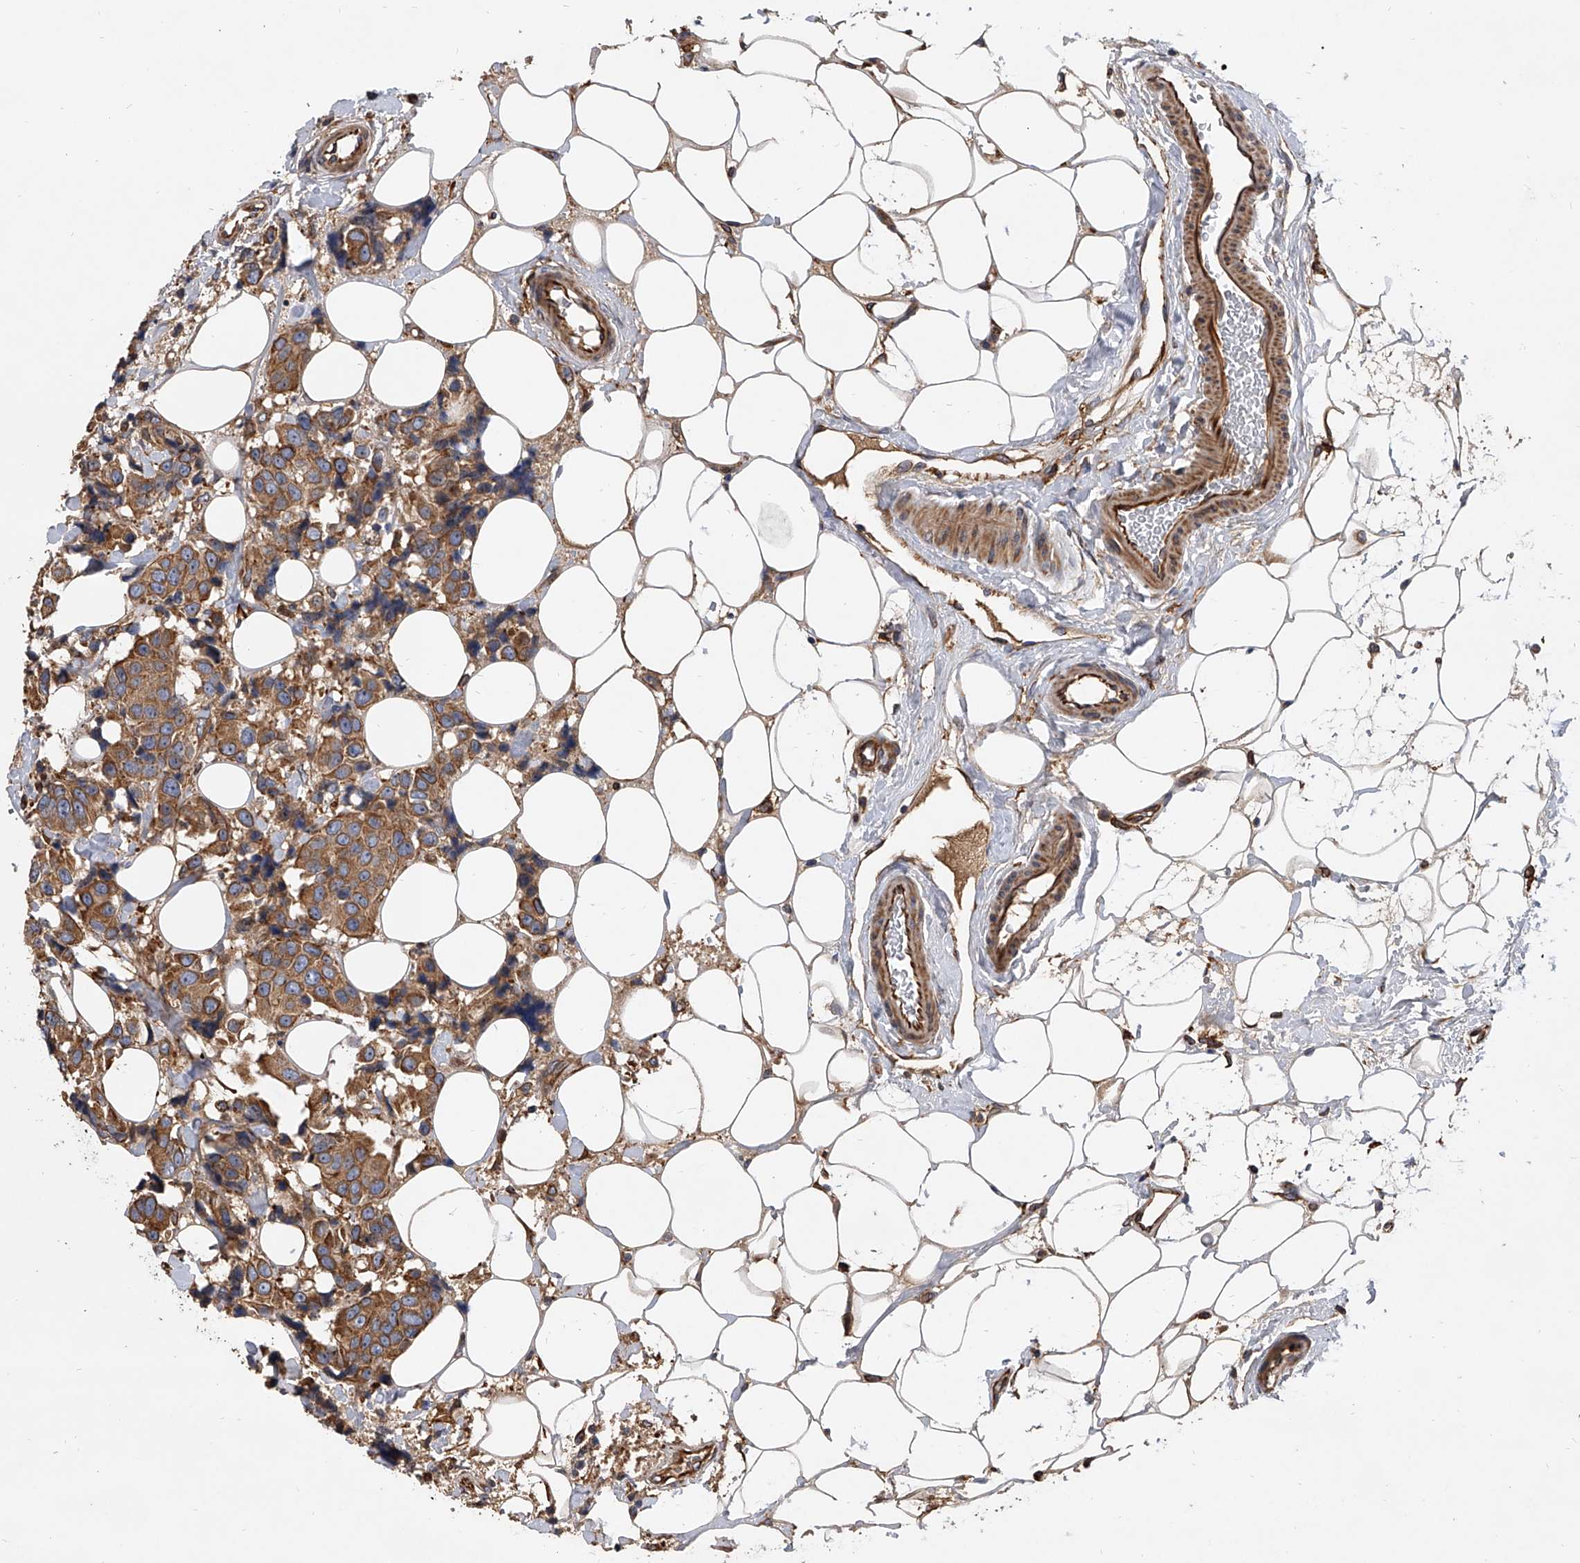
{"staining": {"intensity": "moderate", "quantity": ">75%", "location": "cytoplasmic/membranous"}, "tissue": "breast cancer", "cell_type": "Tumor cells", "image_type": "cancer", "snomed": [{"axis": "morphology", "description": "Normal tissue, NOS"}, {"axis": "morphology", "description": "Duct carcinoma"}, {"axis": "topography", "description": "Breast"}], "caption": "The immunohistochemical stain labels moderate cytoplasmic/membranous staining in tumor cells of infiltrating ductal carcinoma (breast) tissue. (IHC, brightfield microscopy, high magnification).", "gene": "EXOC4", "patient": {"sex": "female", "age": 39}}